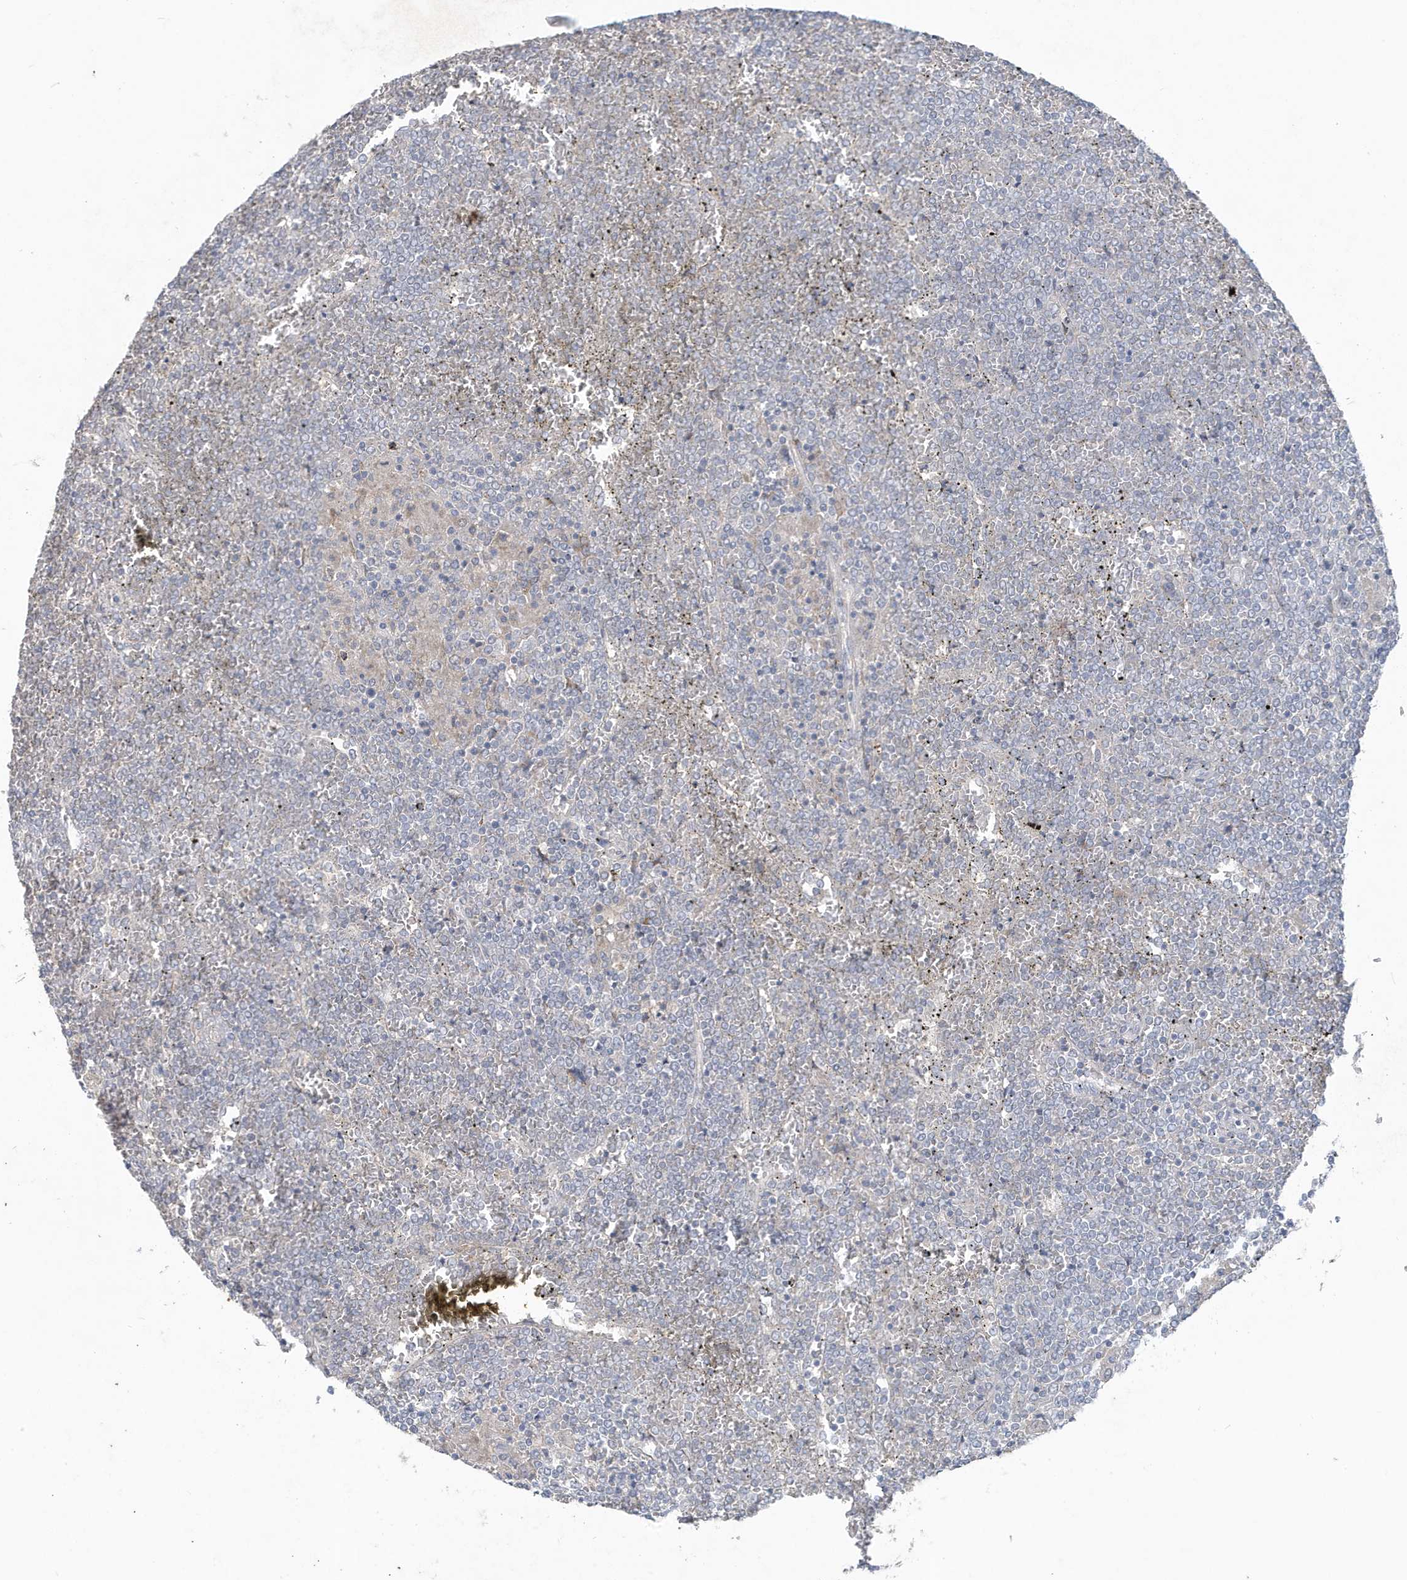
{"staining": {"intensity": "negative", "quantity": "none", "location": "none"}, "tissue": "lymphoma", "cell_type": "Tumor cells", "image_type": "cancer", "snomed": [{"axis": "morphology", "description": "Malignant lymphoma, non-Hodgkin's type, Low grade"}, {"axis": "topography", "description": "Spleen"}], "caption": "This is an immunohistochemistry photomicrograph of human low-grade malignant lymphoma, non-Hodgkin's type. There is no positivity in tumor cells.", "gene": "C1RL", "patient": {"sex": "female", "age": 19}}